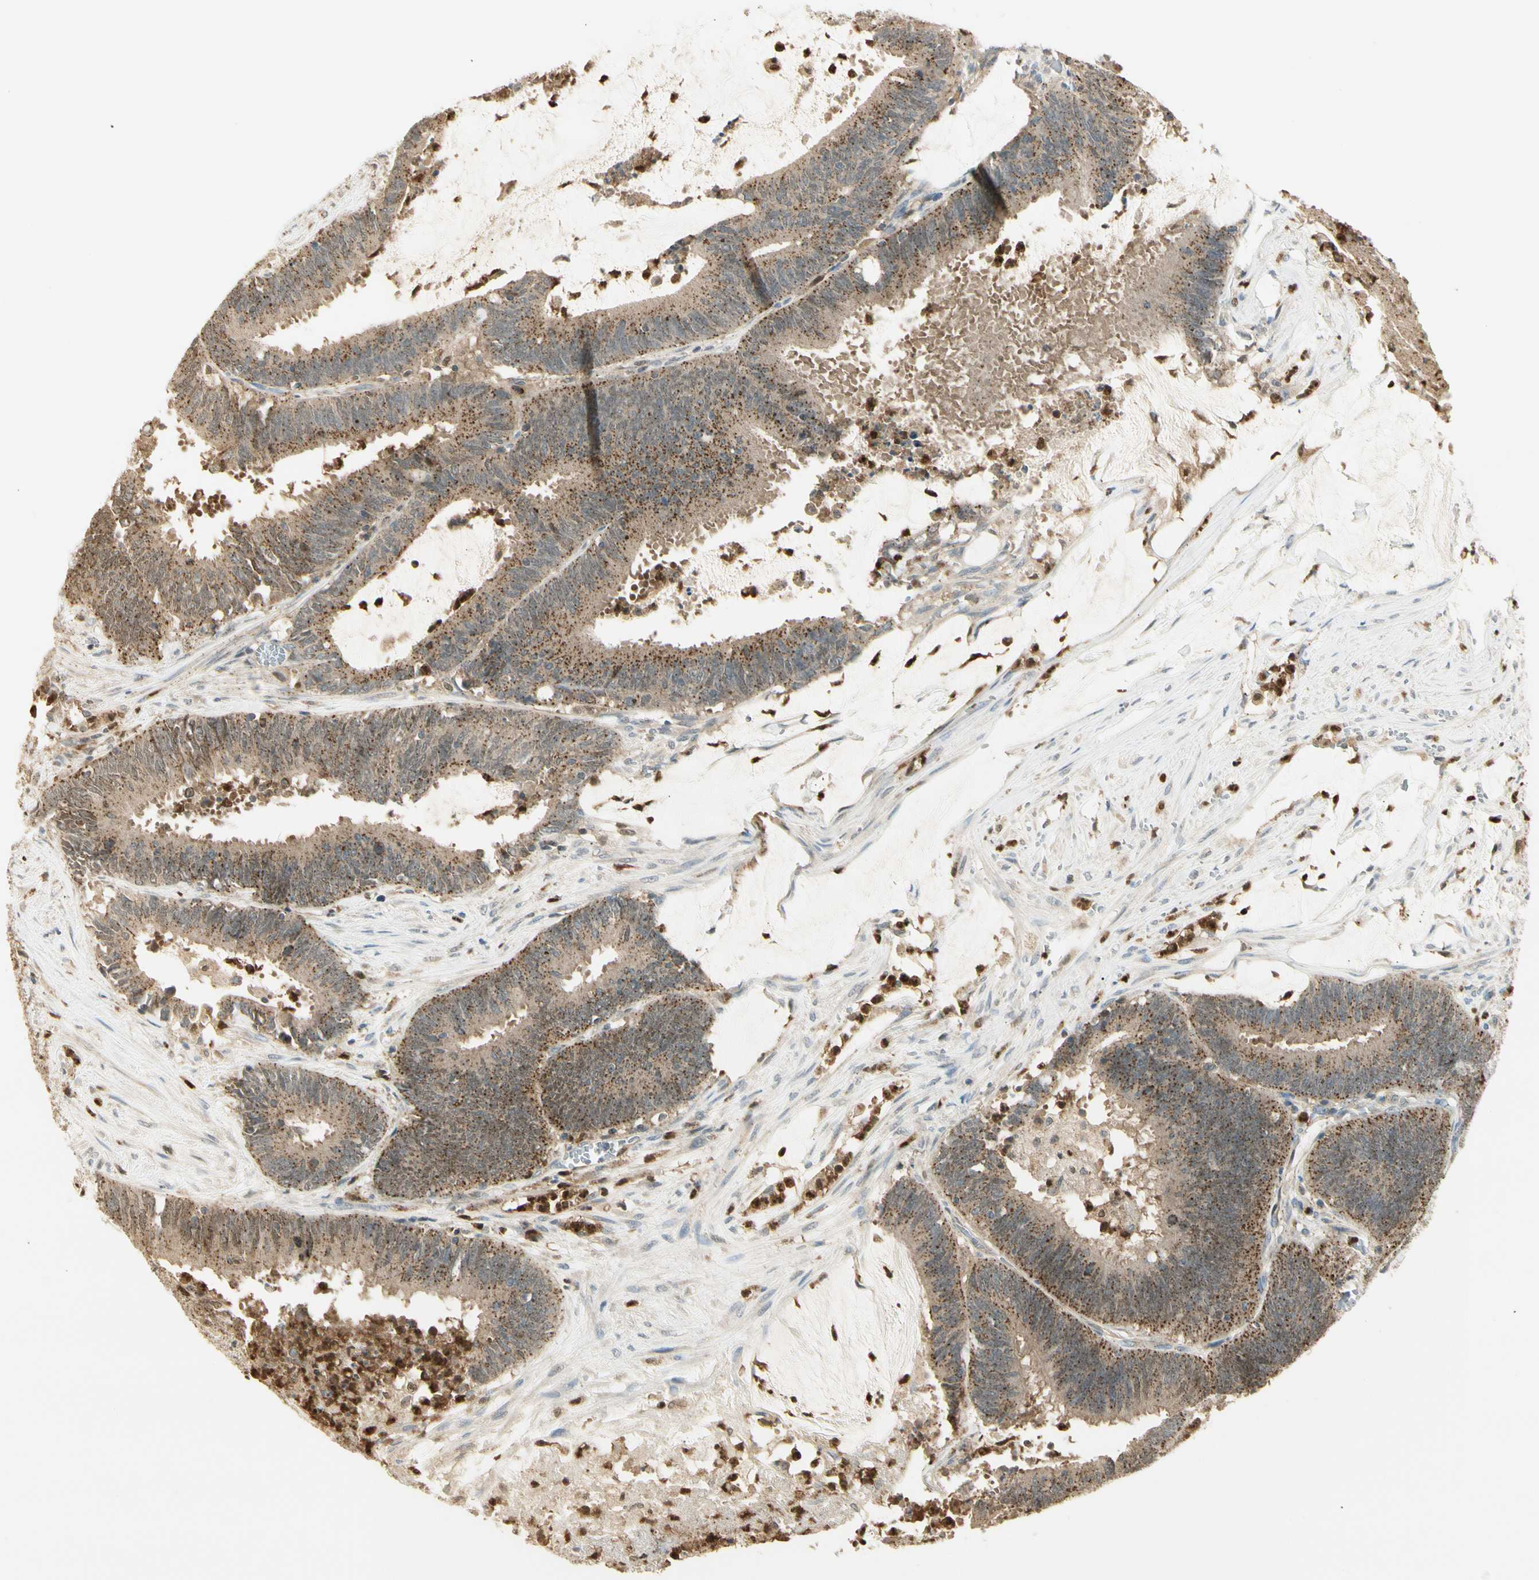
{"staining": {"intensity": "moderate", "quantity": ">75%", "location": "cytoplasmic/membranous"}, "tissue": "colorectal cancer", "cell_type": "Tumor cells", "image_type": "cancer", "snomed": [{"axis": "morphology", "description": "Adenocarcinoma, NOS"}, {"axis": "topography", "description": "Rectum"}], "caption": "Moderate cytoplasmic/membranous protein positivity is appreciated in approximately >75% of tumor cells in colorectal cancer. Immunohistochemistry (ihc) stains the protein in brown and the nuclei are stained blue.", "gene": "LTA4H", "patient": {"sex": "female", "age": 66}}